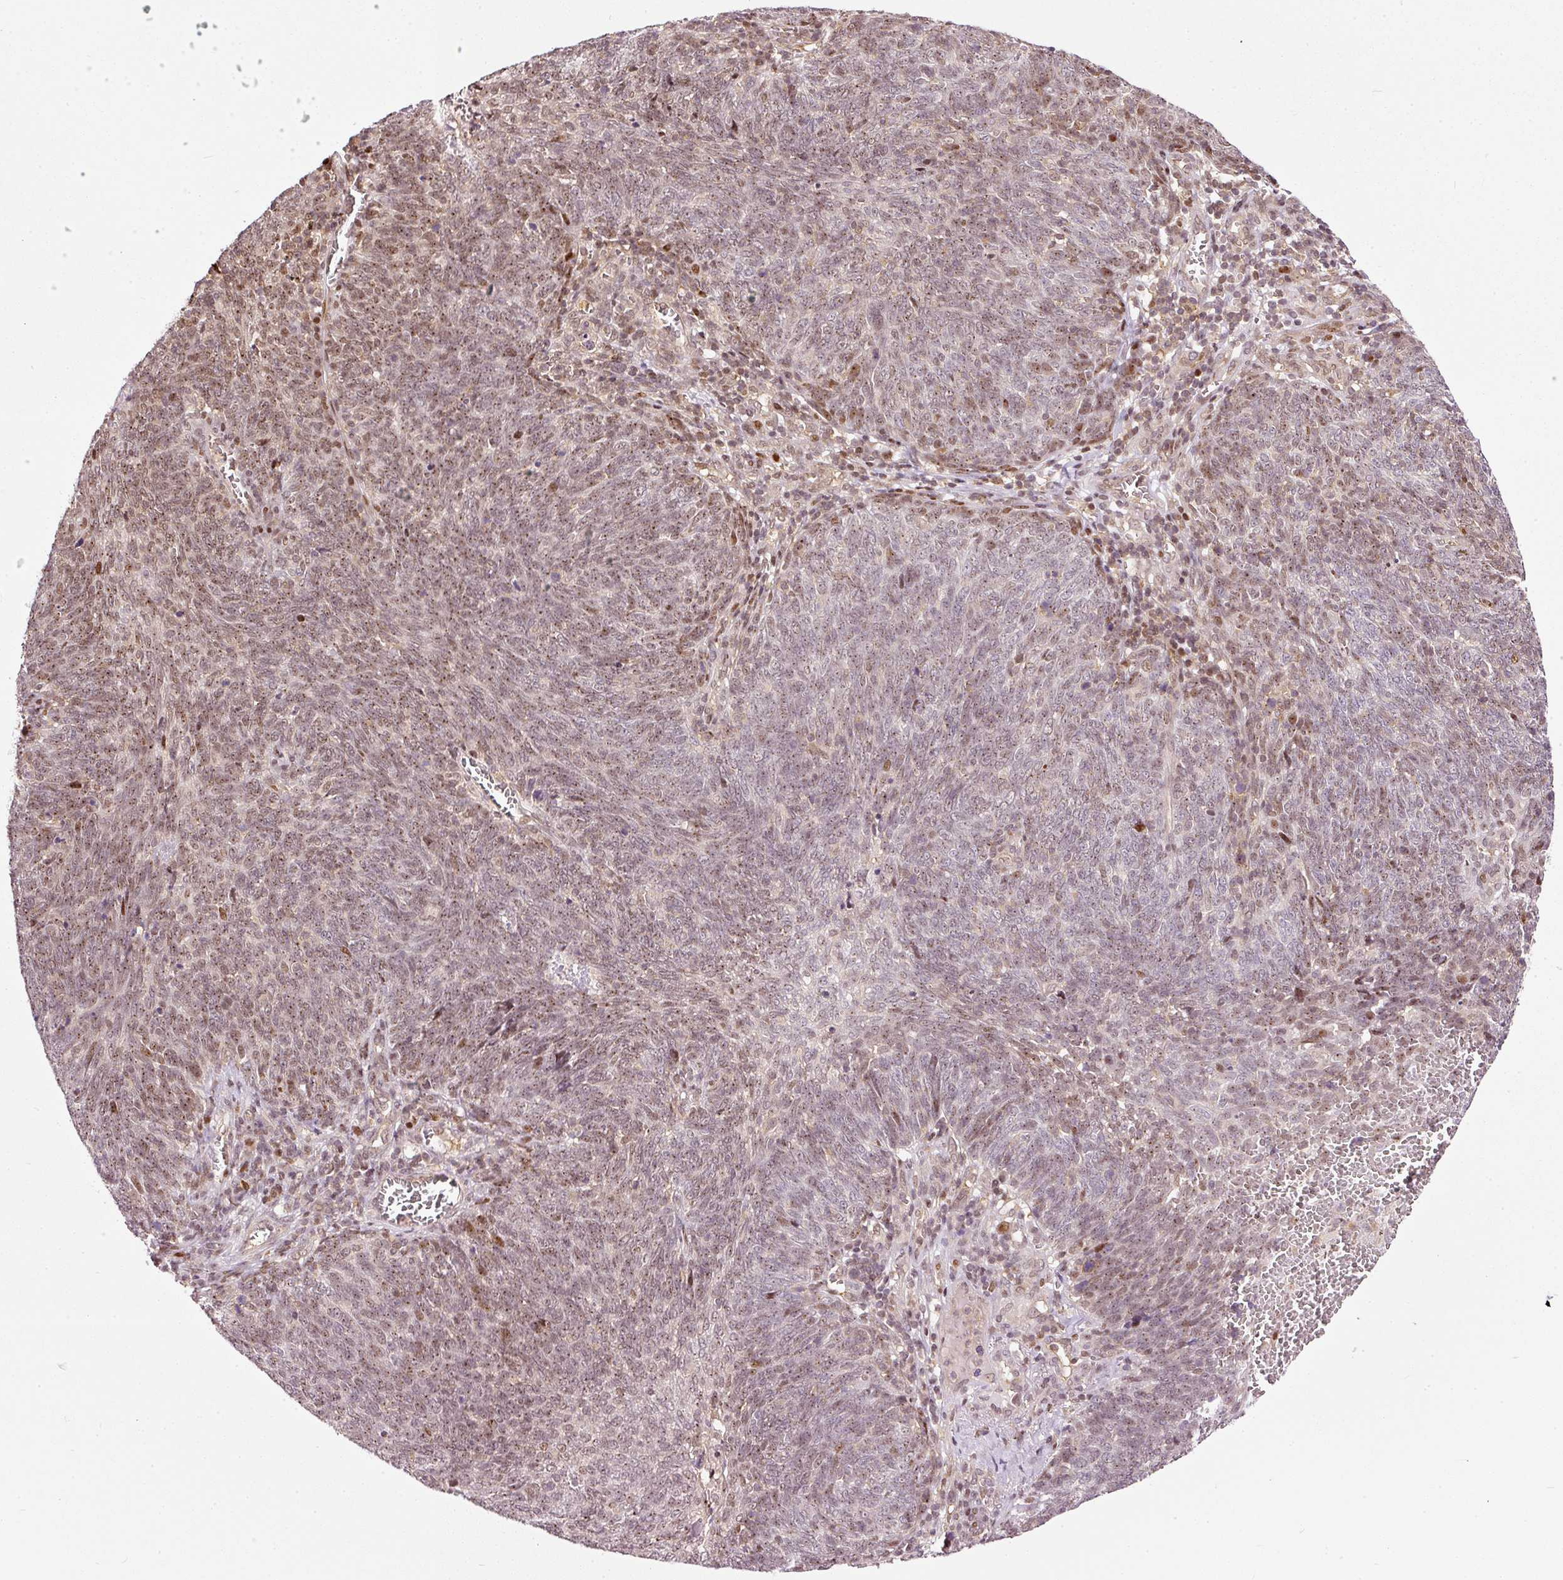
{"staining": {"intensity": "moderate", "quantity": "25%-75%", "location": "nuclear"}, "tissue": "lung cancer", "cell_type": "Tumor cells", "image_type": "cancer", "snomed": [{"axis": "morphology", "description": "Squamous cell carcinoma, NOS"}, {"axis": "topography", "description": "Lung"}], "caption": "Protein staining of squamous cell carcinoma (lung) tissue displays moderate nuclear positivity in approximately 25%-75% of tumor cells.", "gene": "ZNF778", "patient": {"sex": "female", "age": 72}}